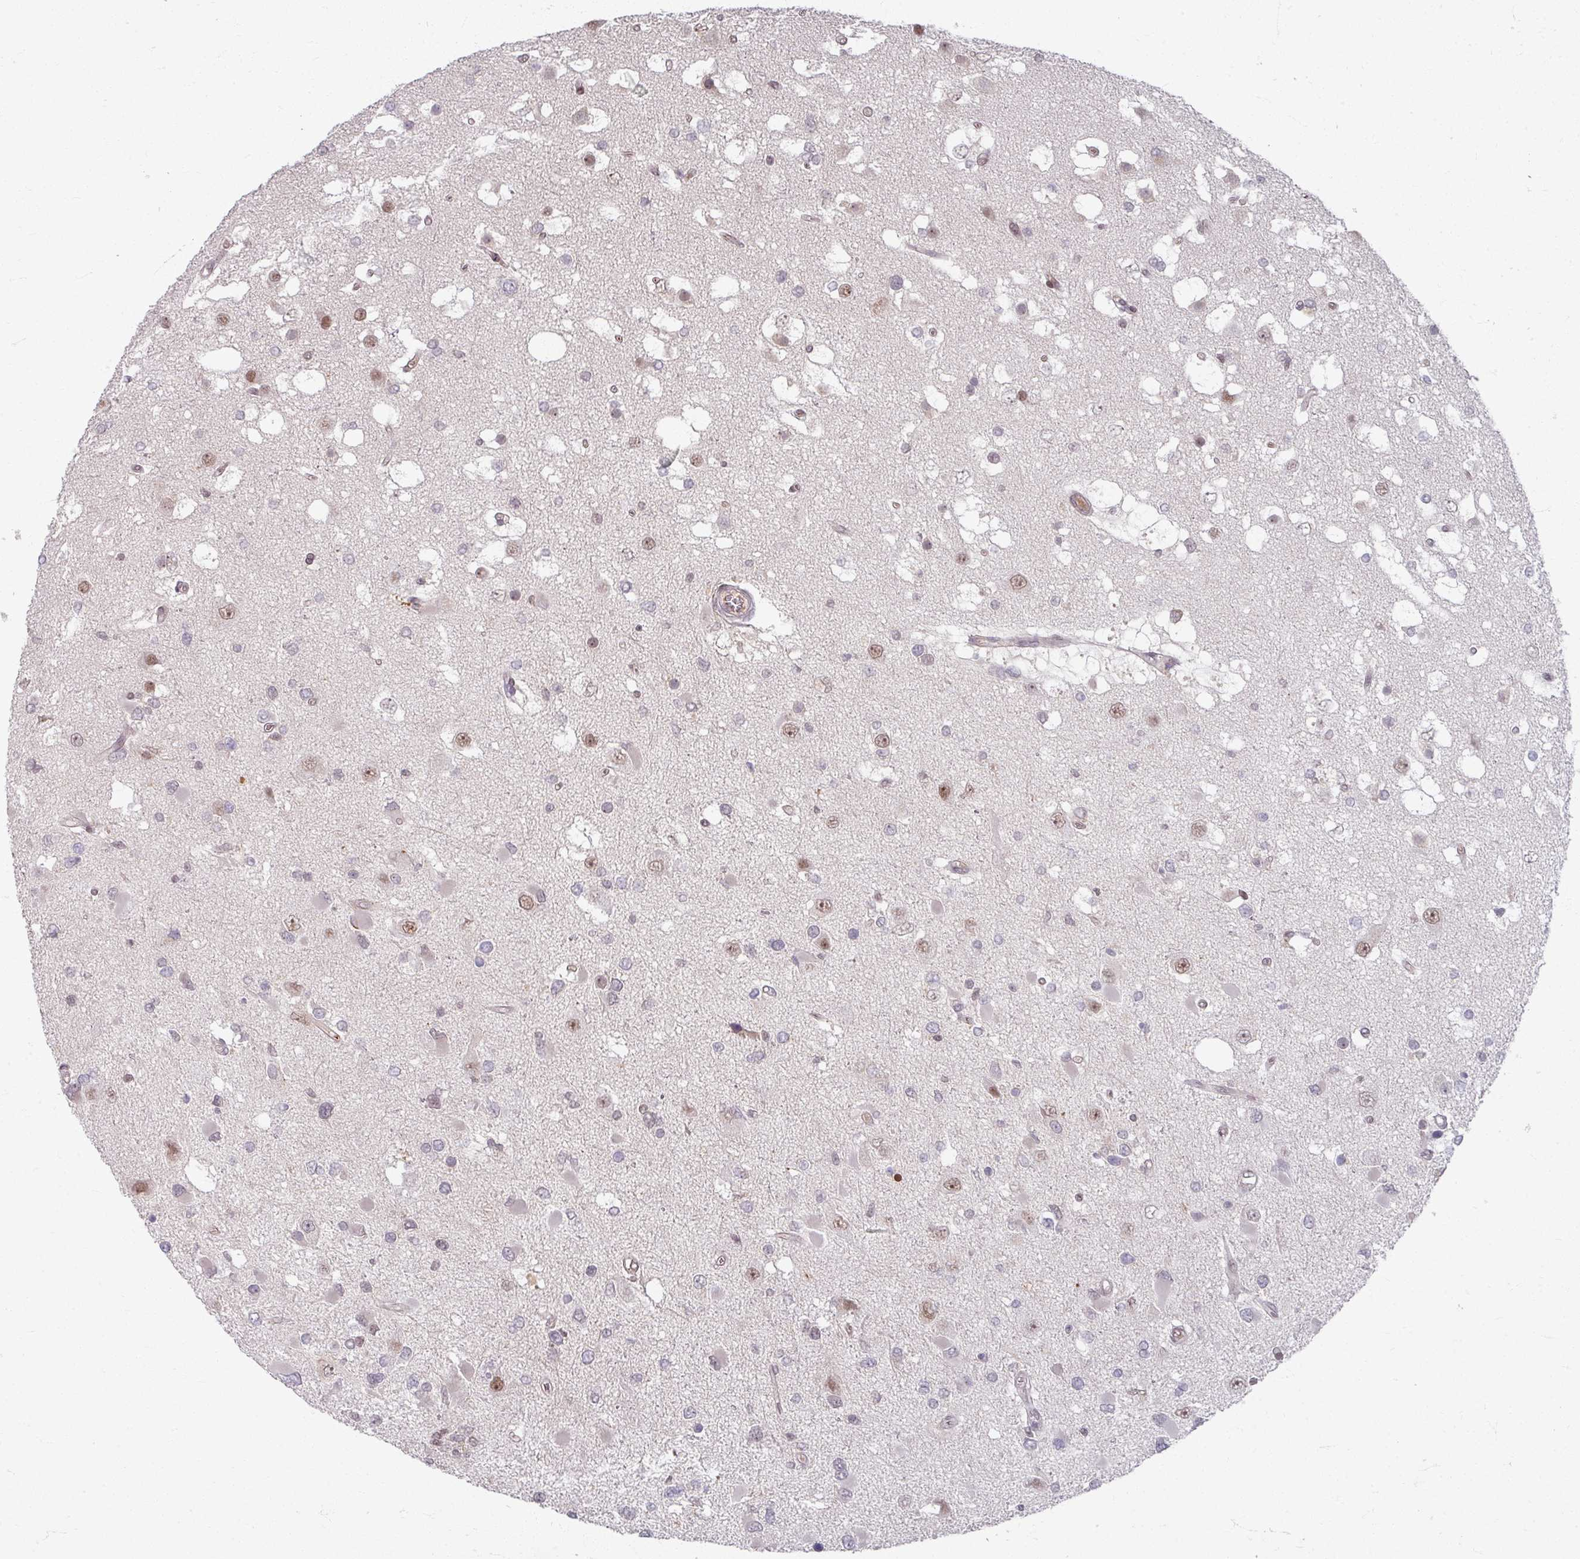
{"staining": {"intensity": "weak", "quantity": "25%-75%", "location": "nuclear"}, "tissue": "glioma", "cell_type": "Tumor cells", "image_type": "cancer", "snomed": [{"axis": "morphology", "description": "Glioma, malignant, High grade"}, {"axis": "topography", "description": "Brain"}], "caption": "Immunohistochemical staining of glioma exhibits low levels of weak nuclear positivity in approximately 25%-75% of tumor cells. The staining was performed using DAB (3,3'-diaminobenzidine) to visualize the protein expression in brown, while the nuclei were stained in blue with hematoxylin (Magnification: 20x).", "gene": "KLC3", "patient": {"sex": "male", "age": 53}}